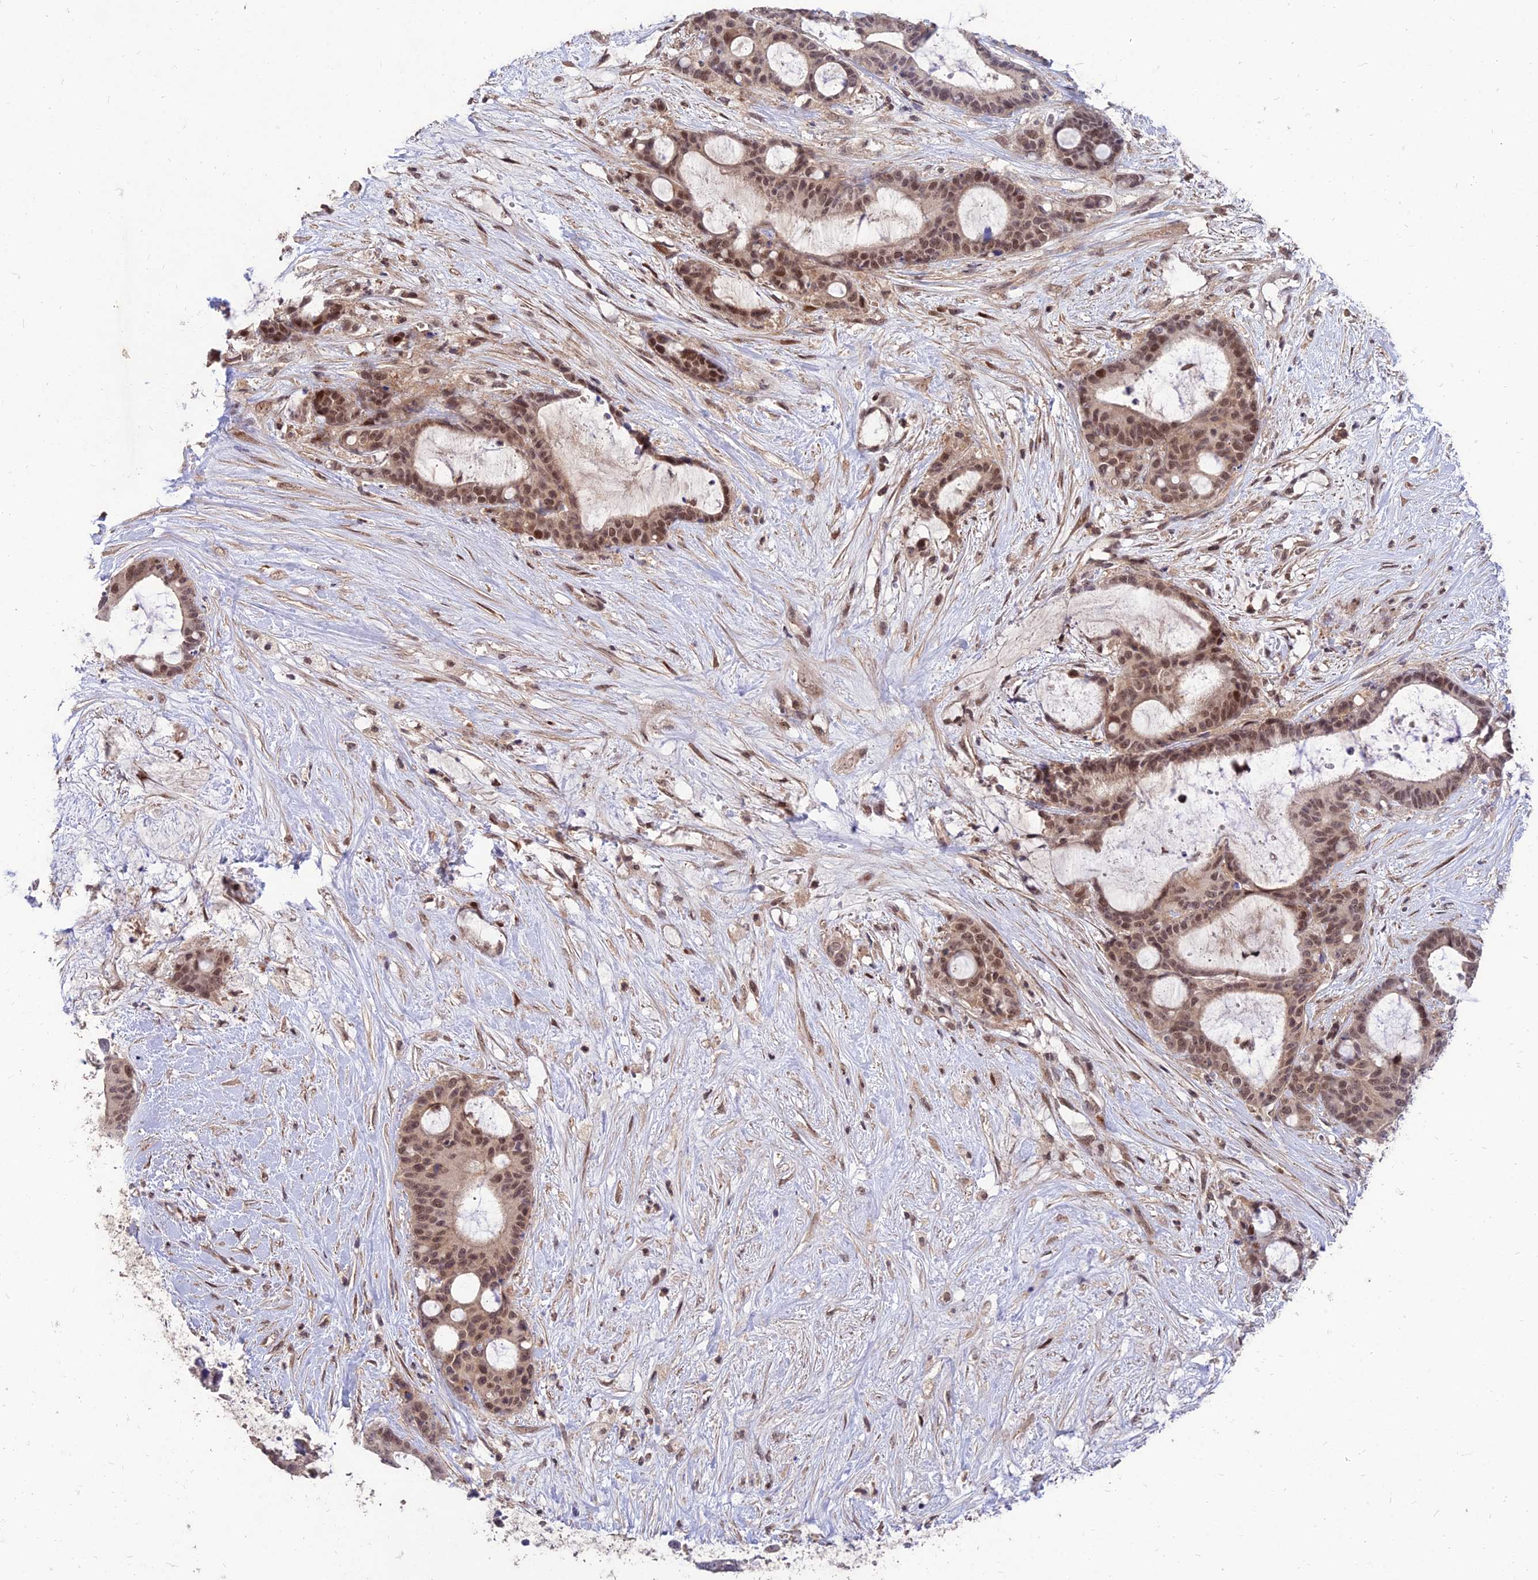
{"staining": {"intensity": "moderate", "quantity": ">75%", "location": "nuclear"}, "tissue": "liver cancer", "cell_type": "Tumor cells", "image_type": "cancer", "snomed": [{"axis": "morphology", "description": "Normal tissue, NOS"}, {"axis": "morphology", "description": "Cholangiocarcinoma"}, {"axis": "topography", "description": "Liver"}, {"axis": "topography", "description": "Peripheral nerve tissue"}], "caption": "A brown stain highlights moderate nuclear staining of a protein in human cholangiocarcinoma (liver) tumor cells.", "gene": "ZNF85", "patient": {"sex": "female", "age": 73}}